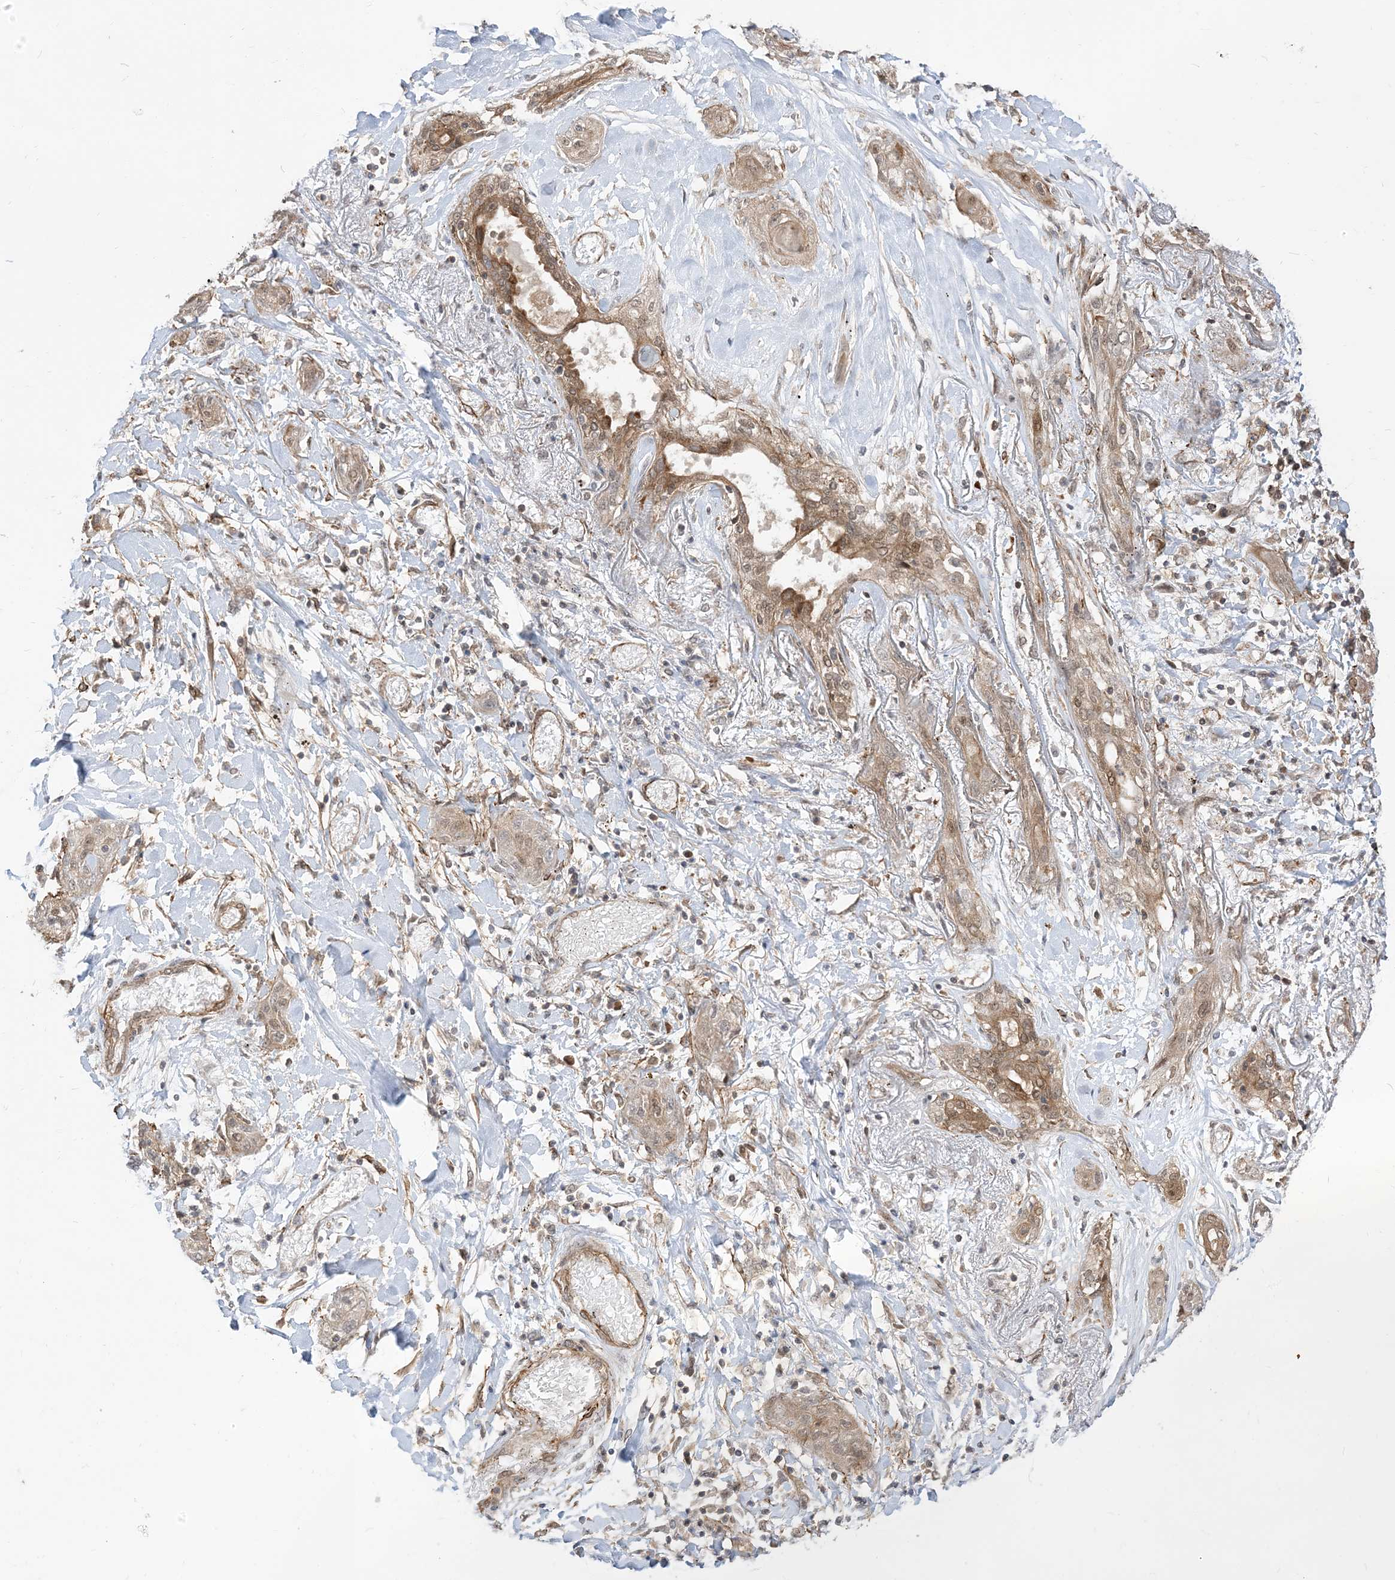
{"staining": {"intensity": "weak", "quantity": "25%-75%", "location": "cytoplasmic/membranous"}, "tissue": "lung cancer", "cell_type": "Tumor cells", "image_type": "cancer", "snomed": [{"axis": "morphology", "description": "Squamous cell carcinoma, NOS"}, {"axis": "topography", "description": "Lung"}], "caption": "IHC of human lung squamous cell carcinoma displays low levels of weak cytoplasmic/membranous expression in approximately 25%-75% of tumor cells. The staining is performed using DAB brown chromogen to label protein expression. The nuclei are counter-stained blue using hematoxylin.", "gene": "TBCC", "patient": {"sex": "female", "age": 47}}